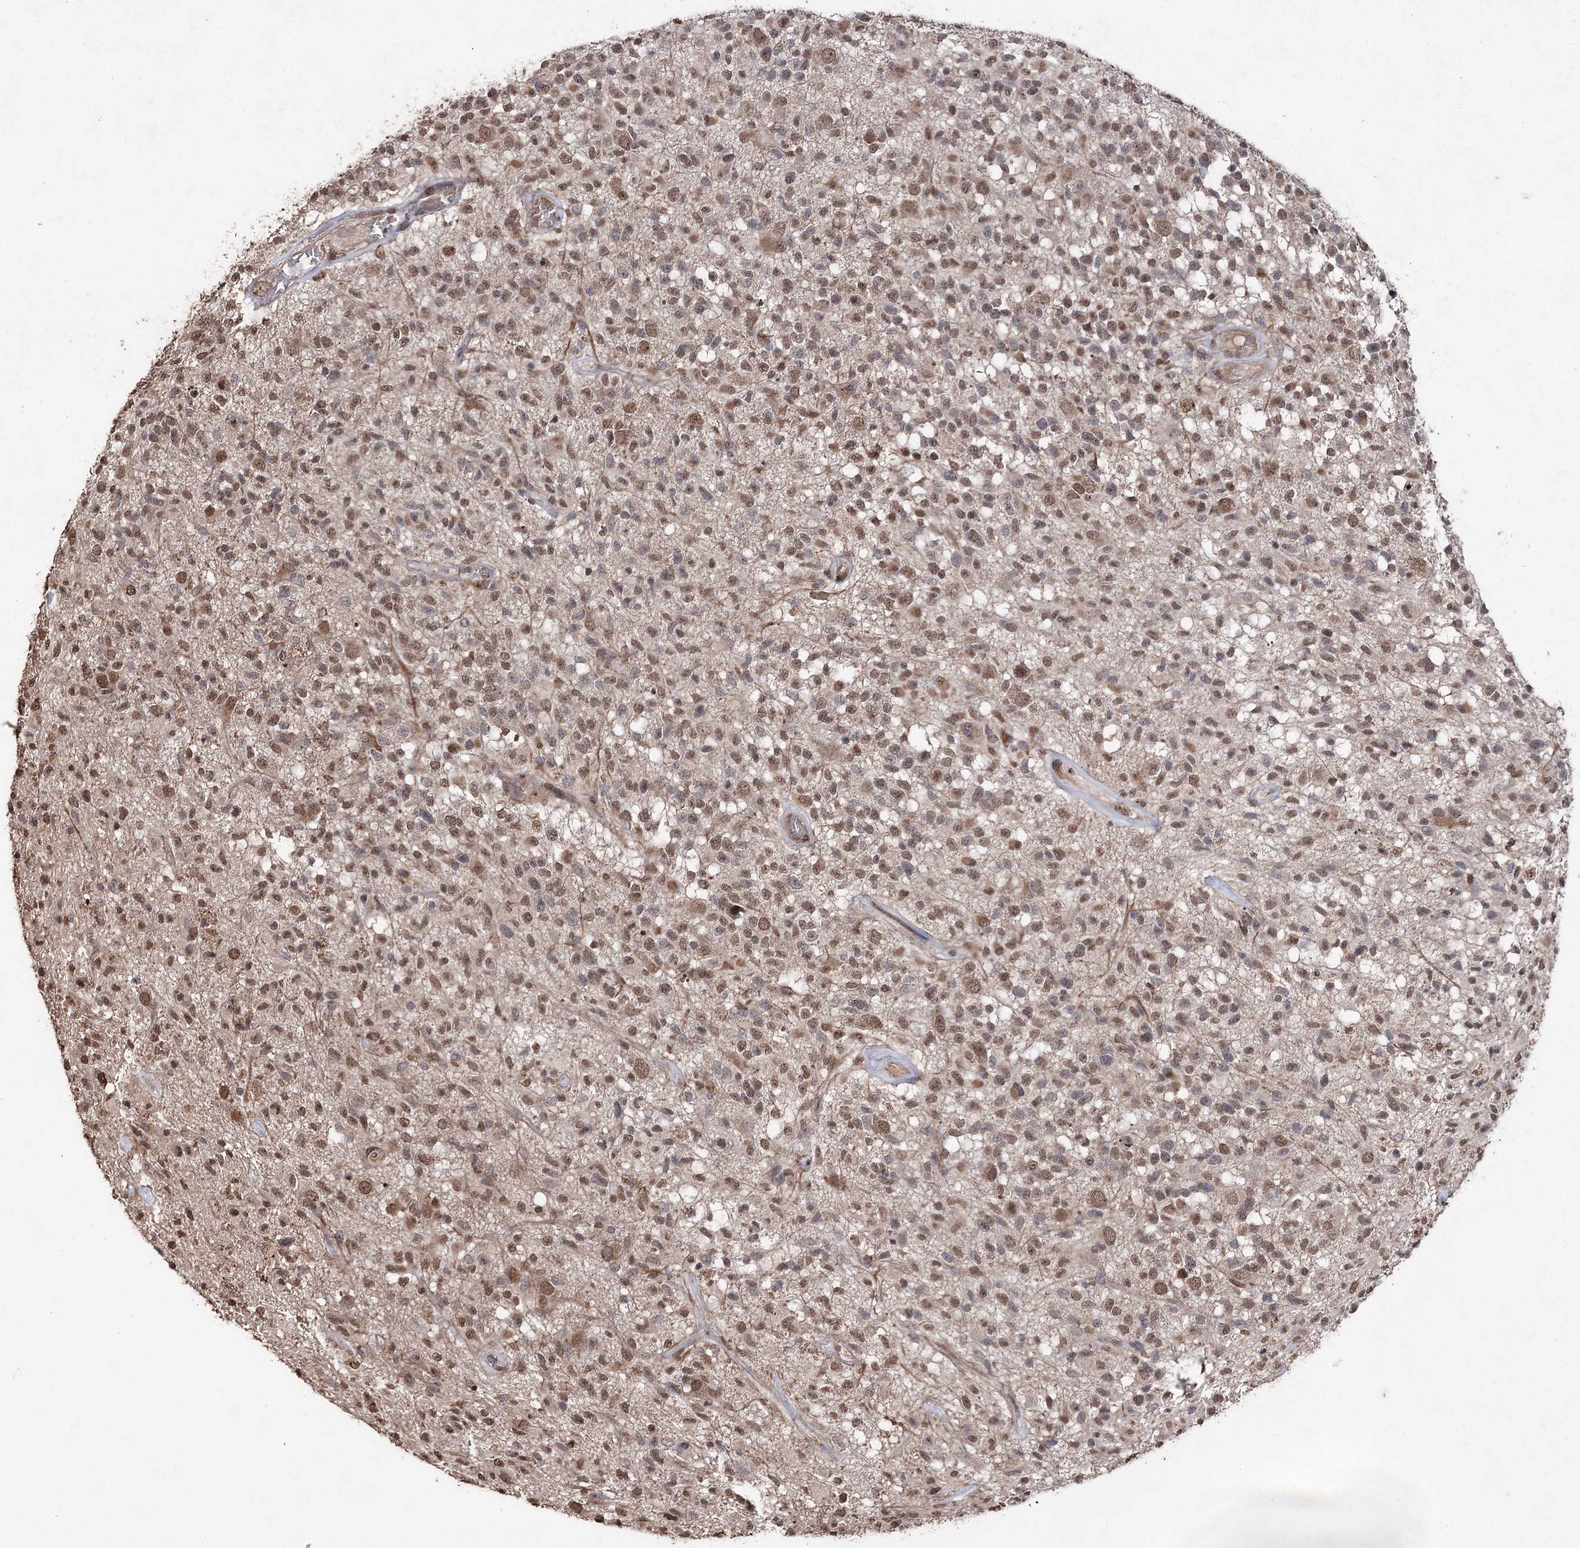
{"staining": {"intensity": "moderate", "quantity": ">75%", "location": "cytoplasmic/membranous,nuclear"}, "tissue": "glioma", "cell_type": "Tumor cells", "image_type": "cancer", "snomed": [{"axis": "morphology", "description": "Glioma, malignant, High grade"}, {"axis": "morphology", "description": "Glioblastoma, NOS"}, {"axis": "topography", "description": "Brain"}], "caption": "Approximately >75% of tumor cells in glioblastoma exhibit moderate cytoplasmic/membranous and nuclear protein staining as visualized by brown immunohistochemical staining.", "gene": "ATG14", "patient": {"sex": "male", "age": 60}}